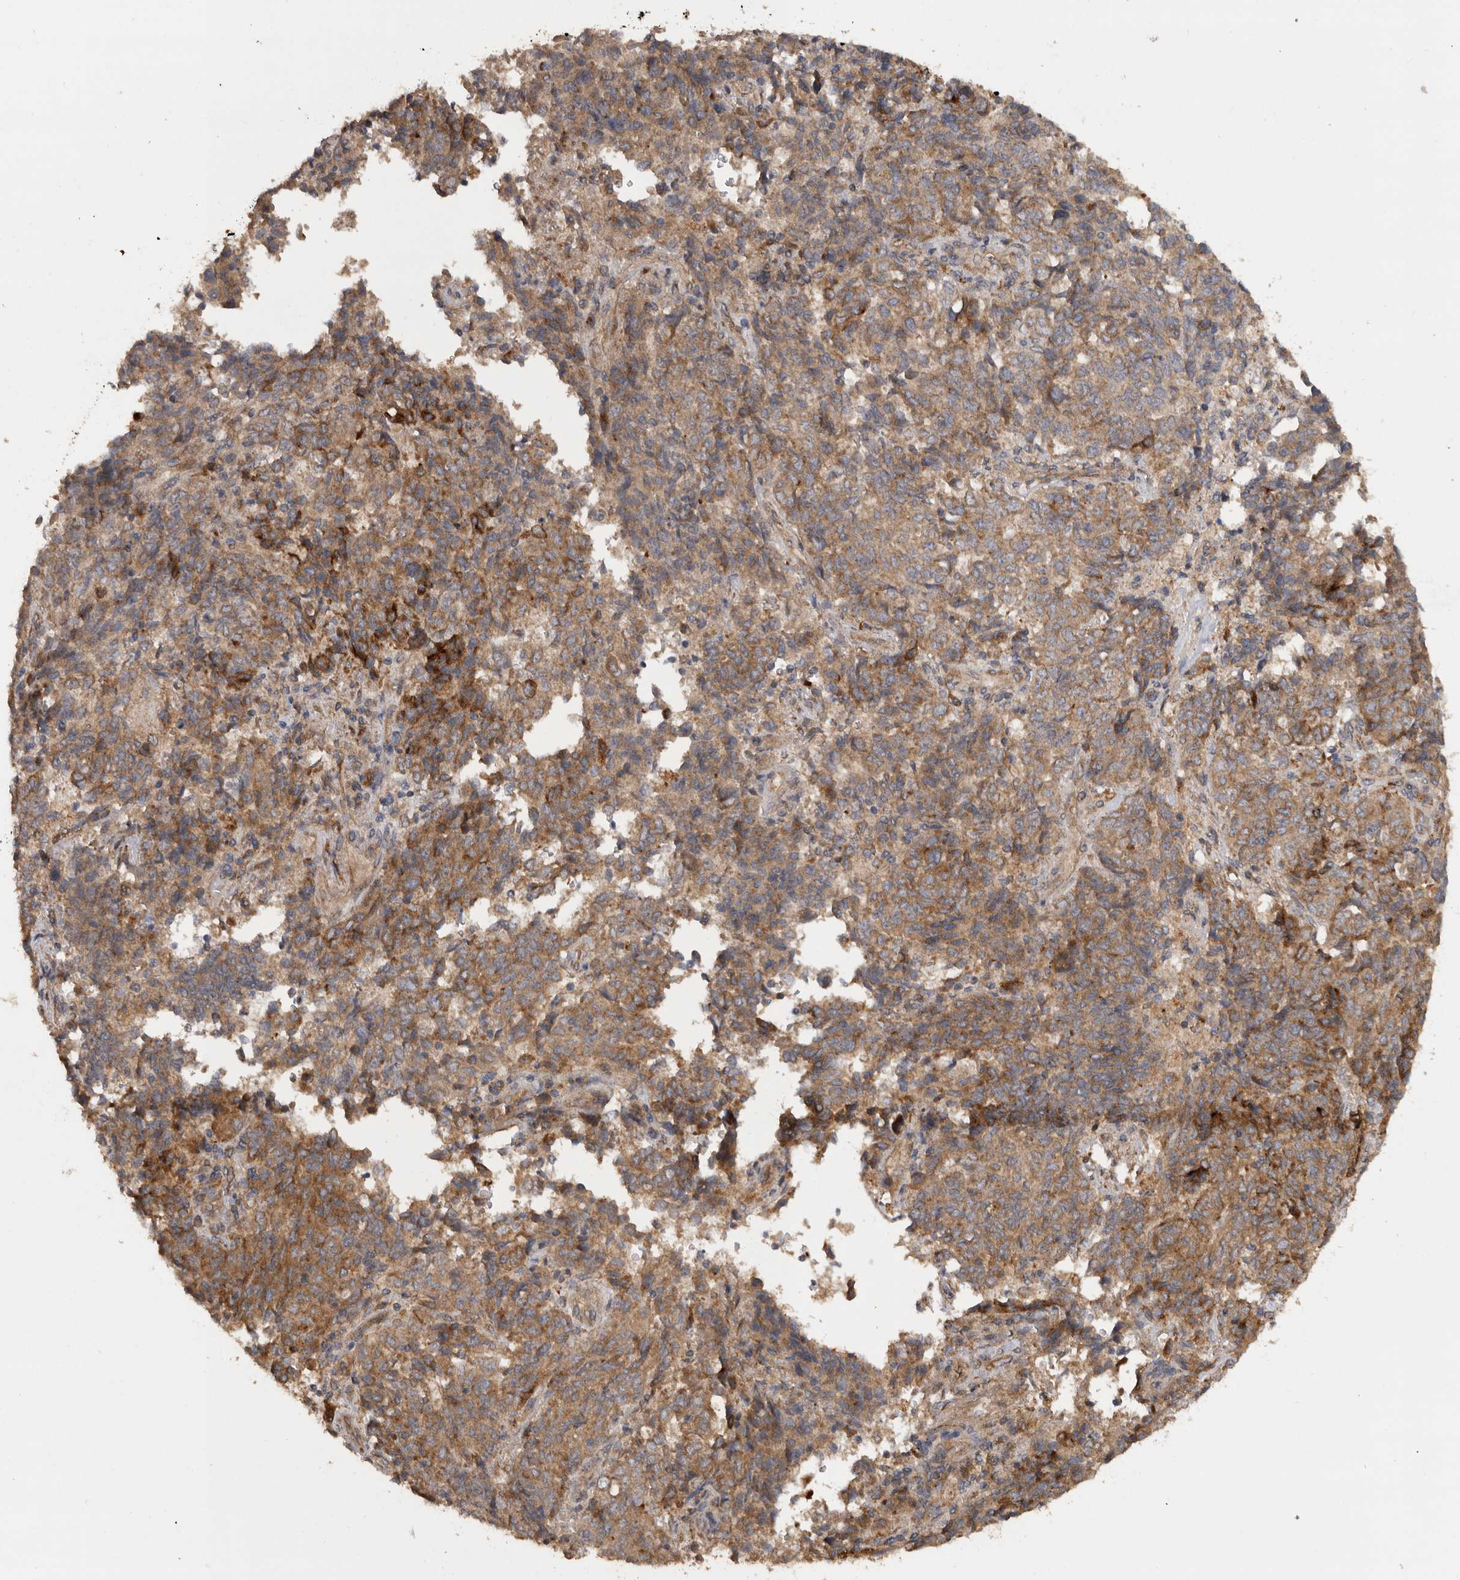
{"staining": {"intensity": "moderate", "quantity": ">75%", "location": "cytoplasmic/membranous"}, "tissue": "endometrial cancer", "cell_type": "Tumor cells", "image_type": "cancer", "snomed": [{"axis": "morphology", "description": "Adenocarcinoma, NOS"}, {"axis": "topography", "description": "Endometrium"}], "caption": "Immunohistochemical staining of human endometrial adenocarcinoma shows medium levels of moderate cytoplasmic/membranous protein staining in approximately >75% of tumor cells.", "gene": "PODXL2", "patient": {"sex": "female", "age": 80}}